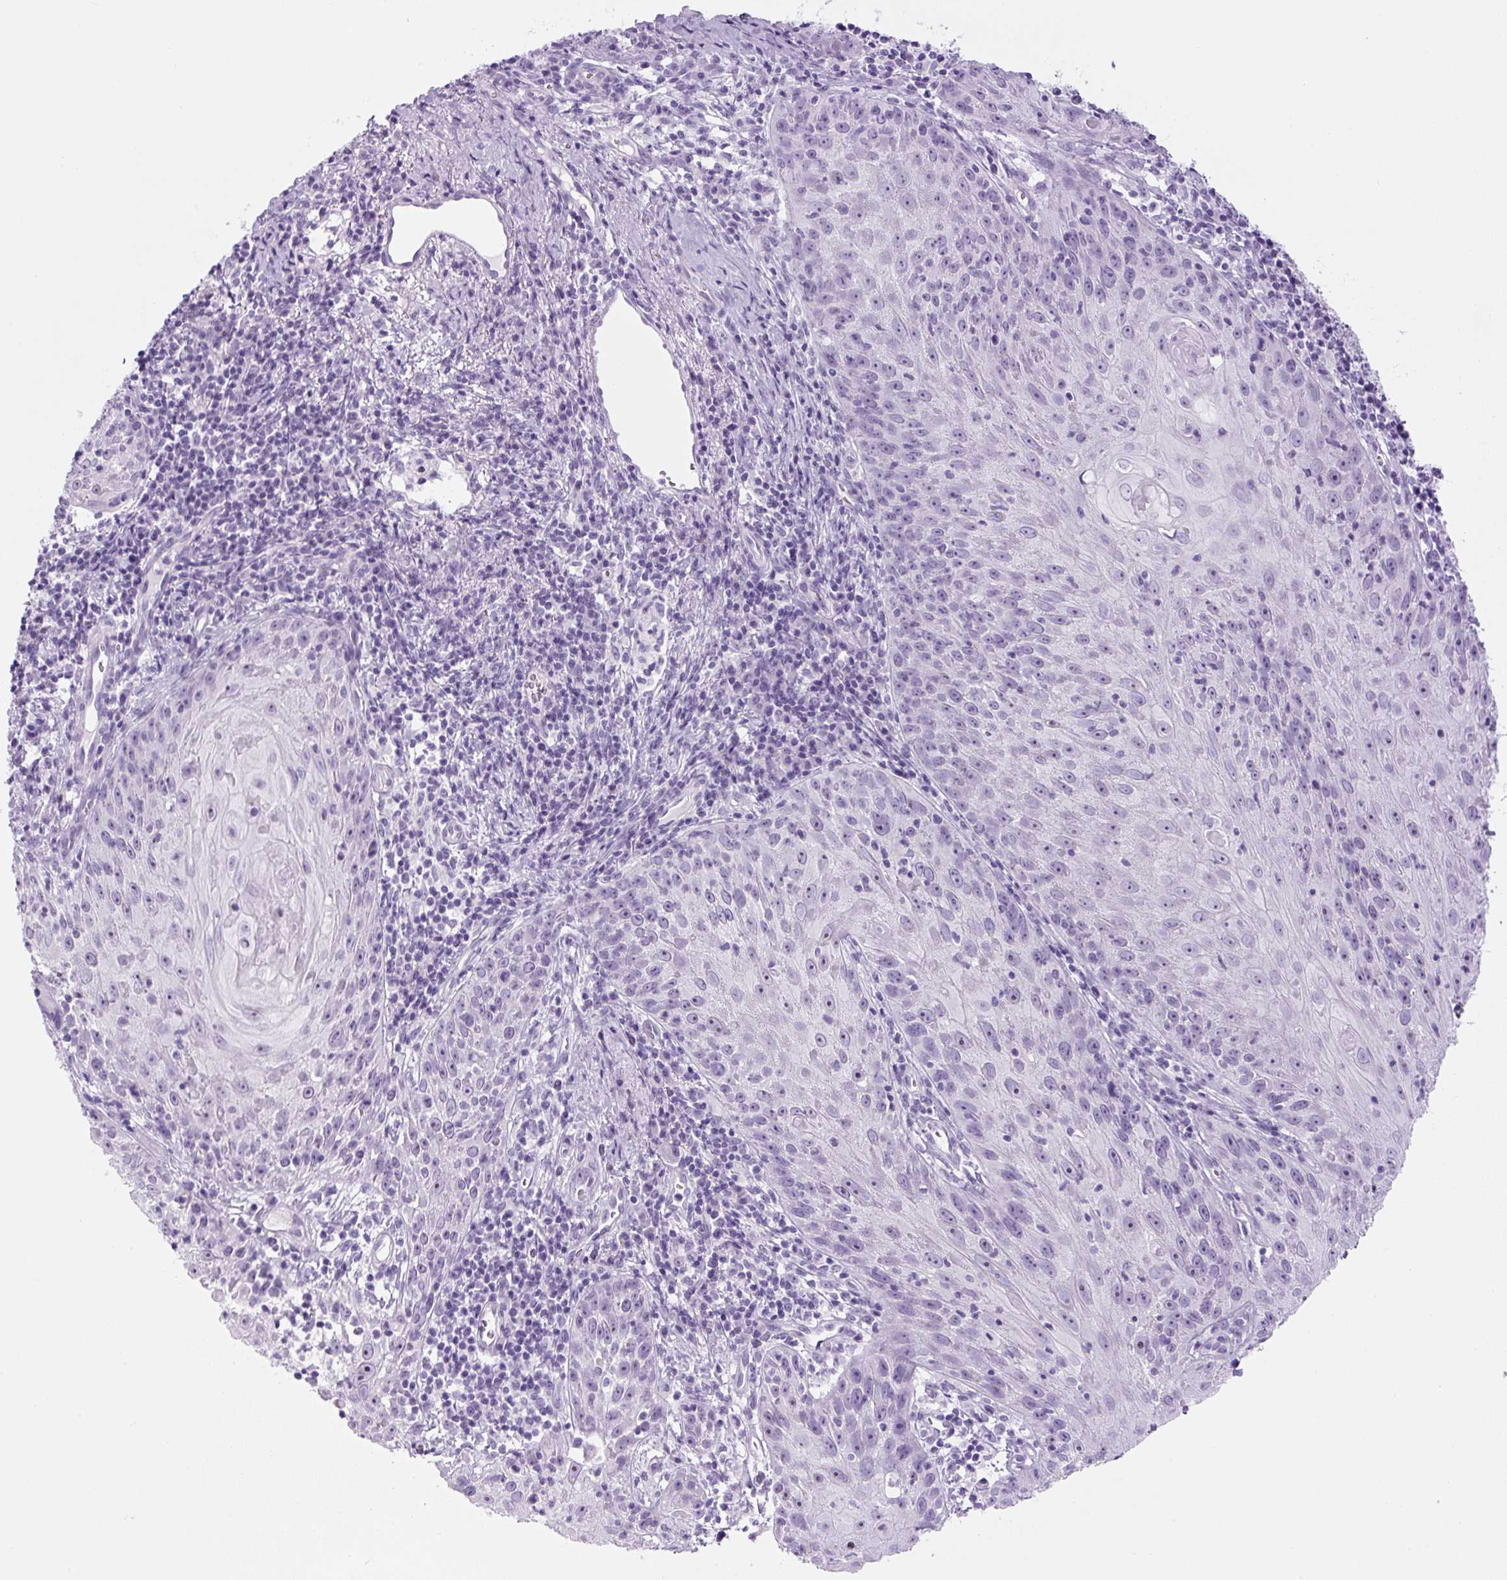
{"staining": {"intensity": "negative", "quantity": "none", "location": "none"}, "tissue": "skin cancer", "cell_type": "Tumor cells", "image_type": "cancer", "snomed": [{"axis": "morphology", "description": "Squamous cell carcinoma, NOS"}, {"axis": "topography", "description": "Skin"}, {"axis": "topography", "description": "Vulva"}], "caption": "Tumor cells show no significant positivity in skin cancer. (DAB (3,3'-diaminobenzidine) IHC, high magnification).", "gene": "TMEM151B", "patient": {"sex": "female", "age": 76}}